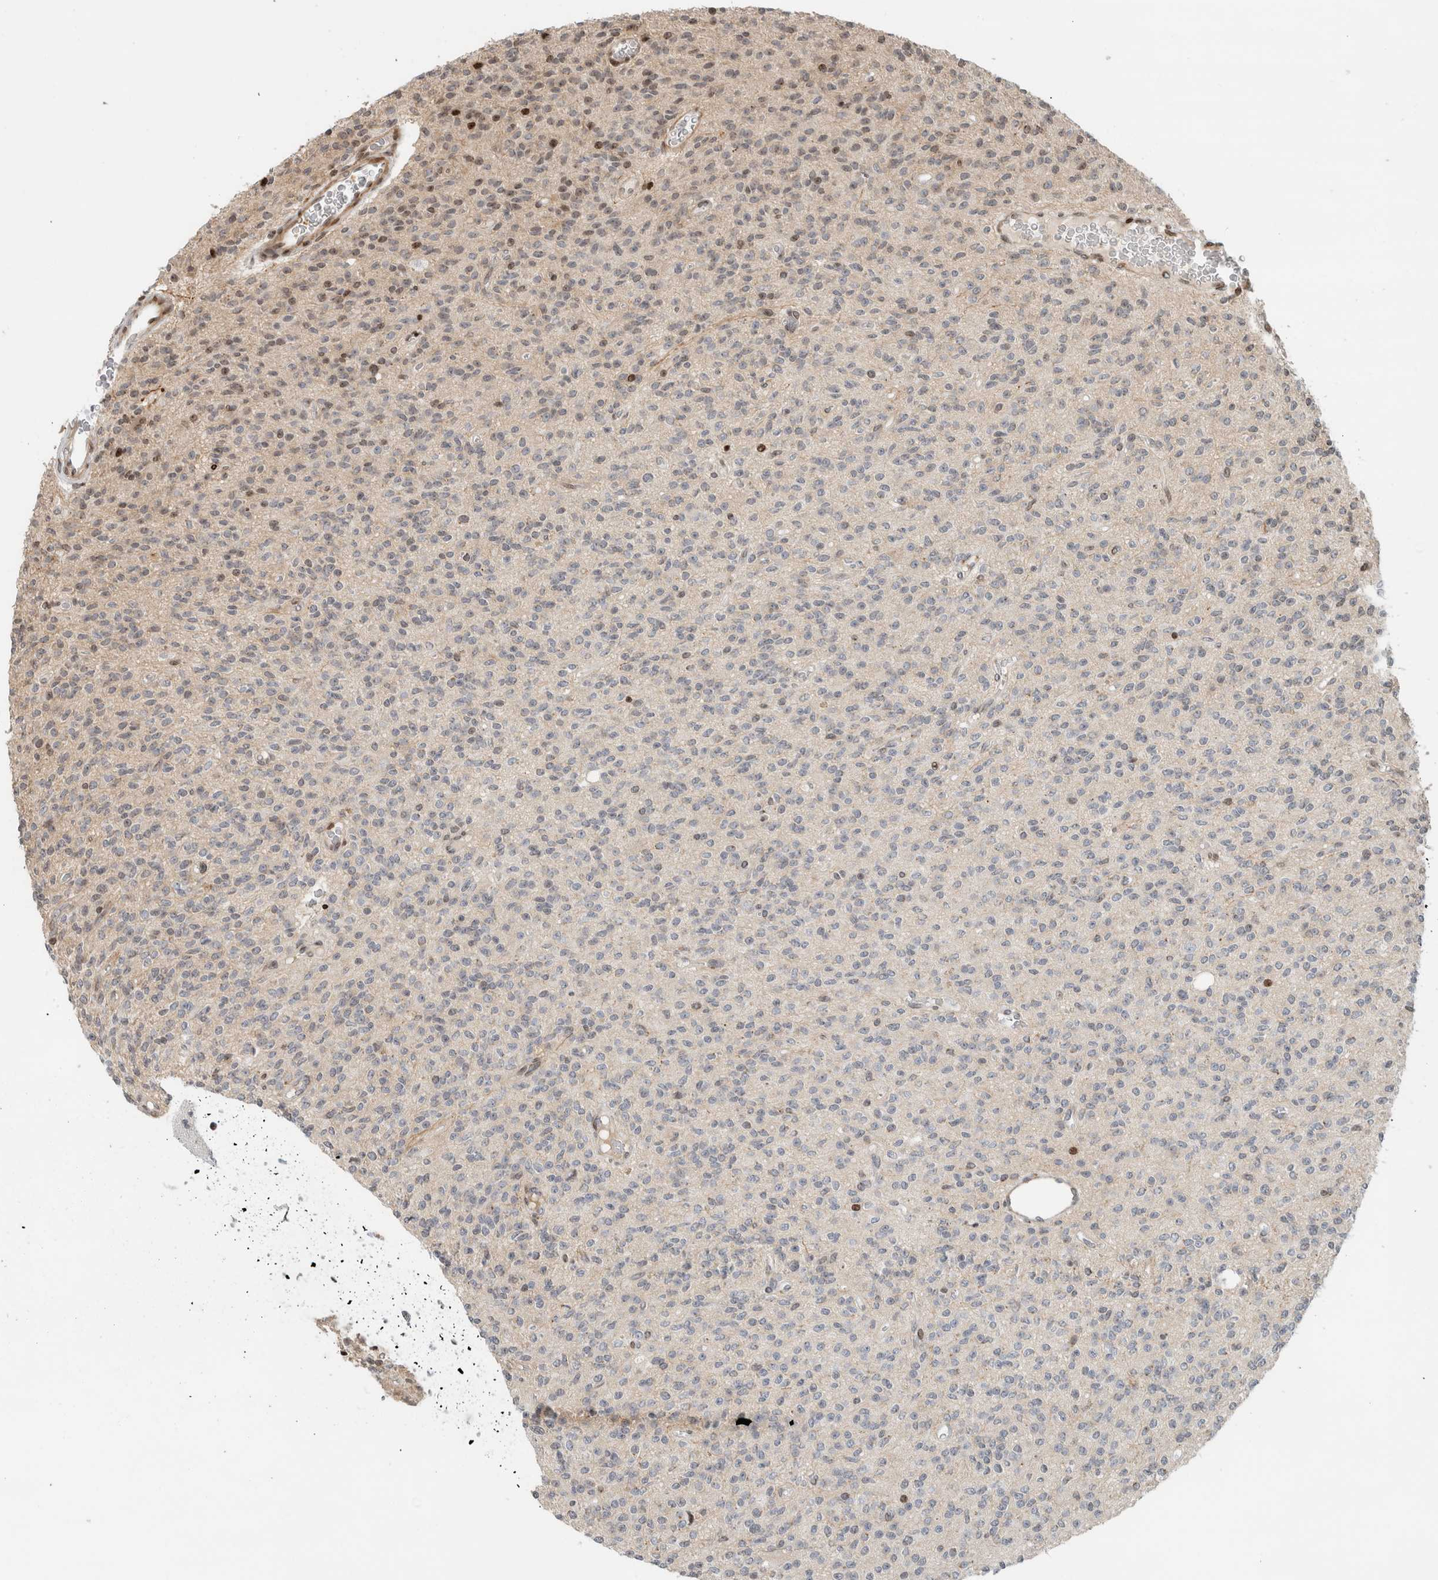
{"staining": {"intensity": "moderate", "quantity": "<25%", "location": "nuclear"}, "tissue": "glioma", "cell_type": "Tumor cells", "image_type": "cancer", "snomed": [{"axis": "morphology", "description": "Glioma, malignant, High grade"}, {"axis": "topography", "description": "Brain"}], "caption": "A brown stain labels moderate nuclear expression of a protein in human glioma tumor cells.", "gene": "GINS4", "patient": {"sex": "male", "age": 34}}